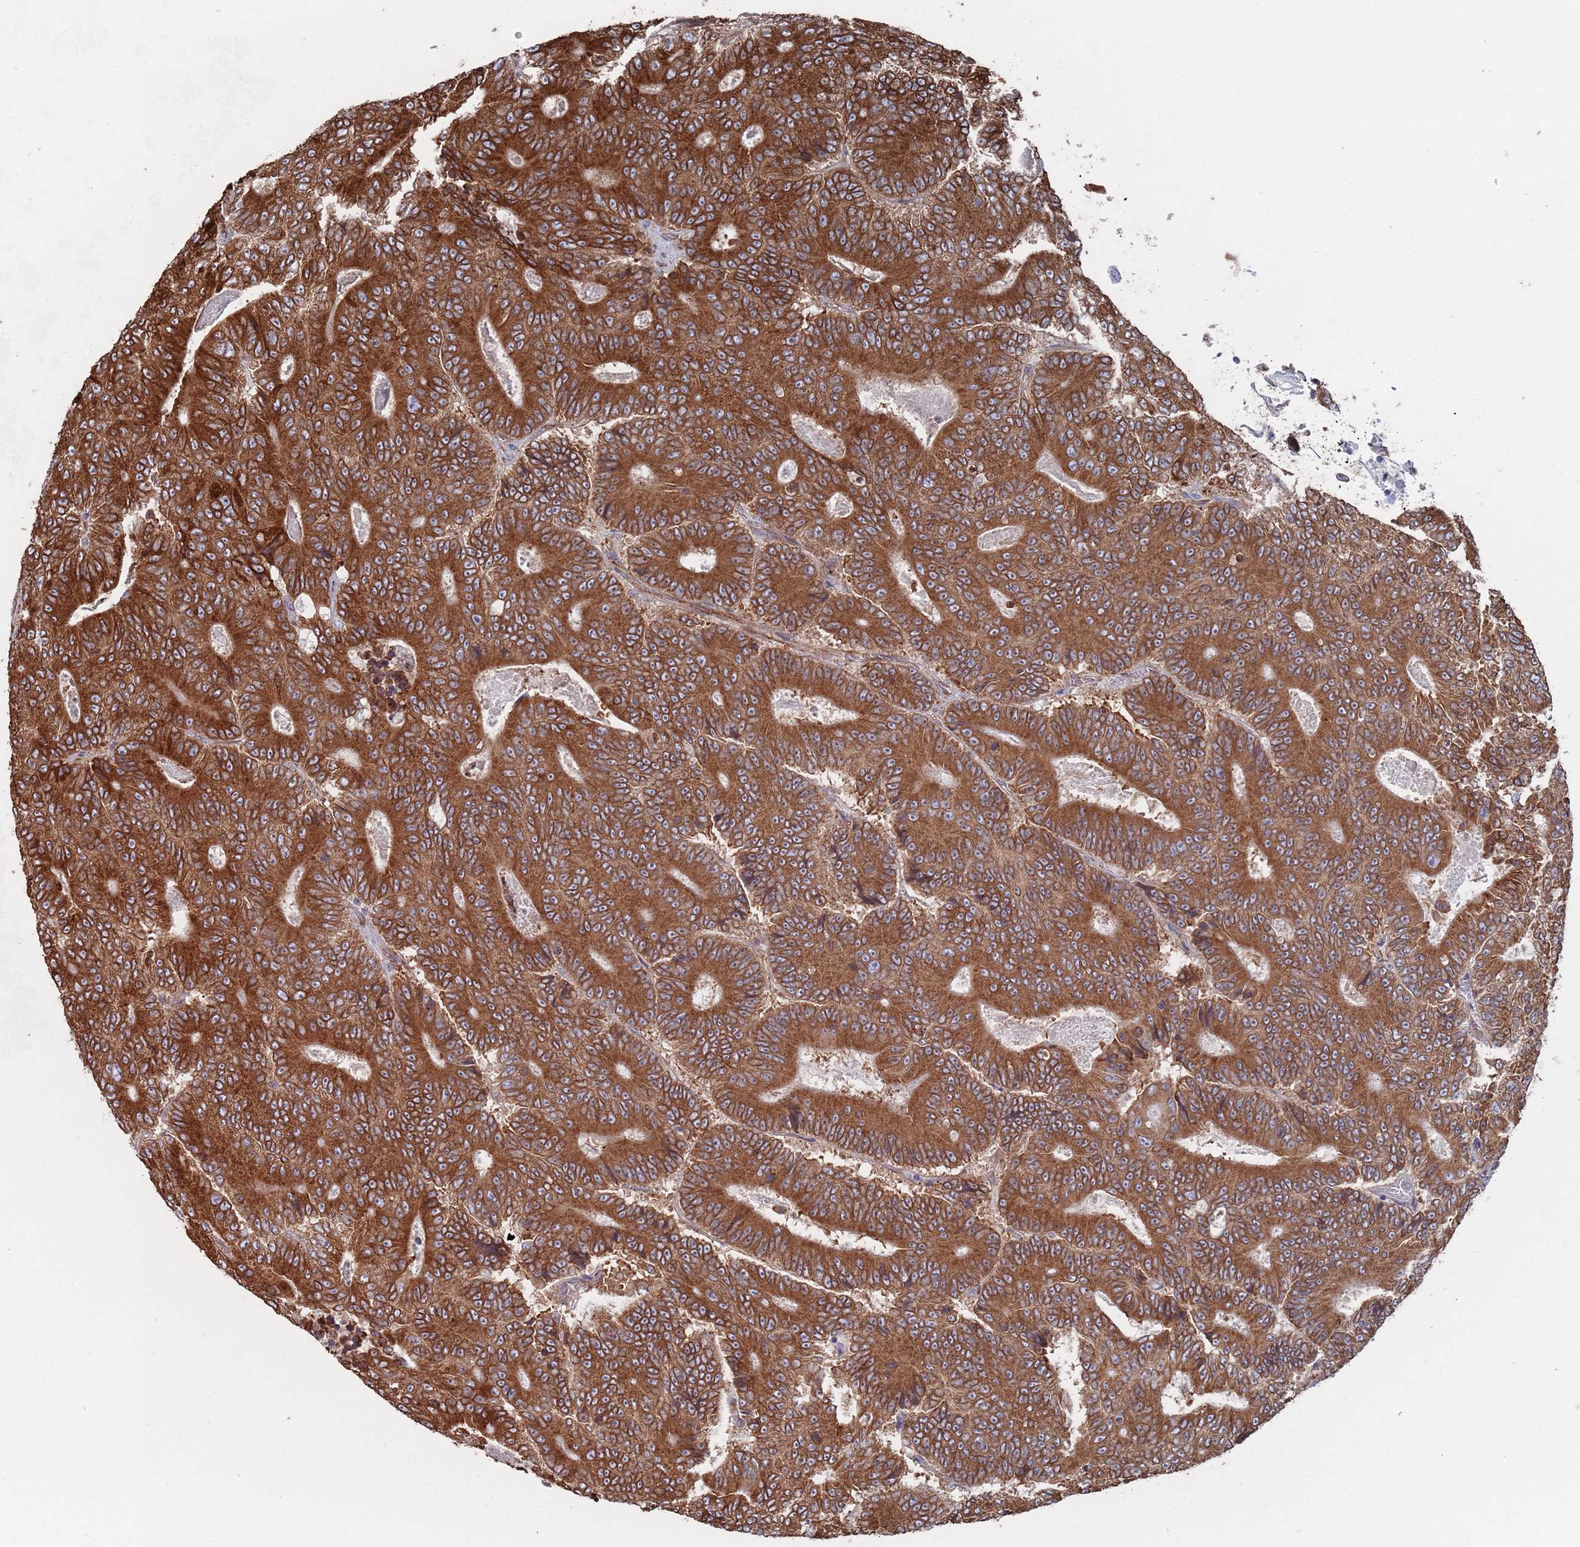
{"staining": {"intensity": "strong", "quantity": ">75%", "location": "cytoplasmic/membranous"}, "tissue": "colorectal cancer", "cell_type": "Tumor cells", "image_type": "cancer", "snomed": [{"axis": "morphology", "description": "Adenocarcinoma, NOS"}, {"axis": "topography", "description": "Colon"}], "caption": "Immunohistochemical staining of colorectal cancer (adenocarcinoma) exhibits strong cytoplasmic/membranous protein positivity in about >75% of tumor cells.", "gene": "CCDC106", "patient": {"sex": "male", "age": 83}}